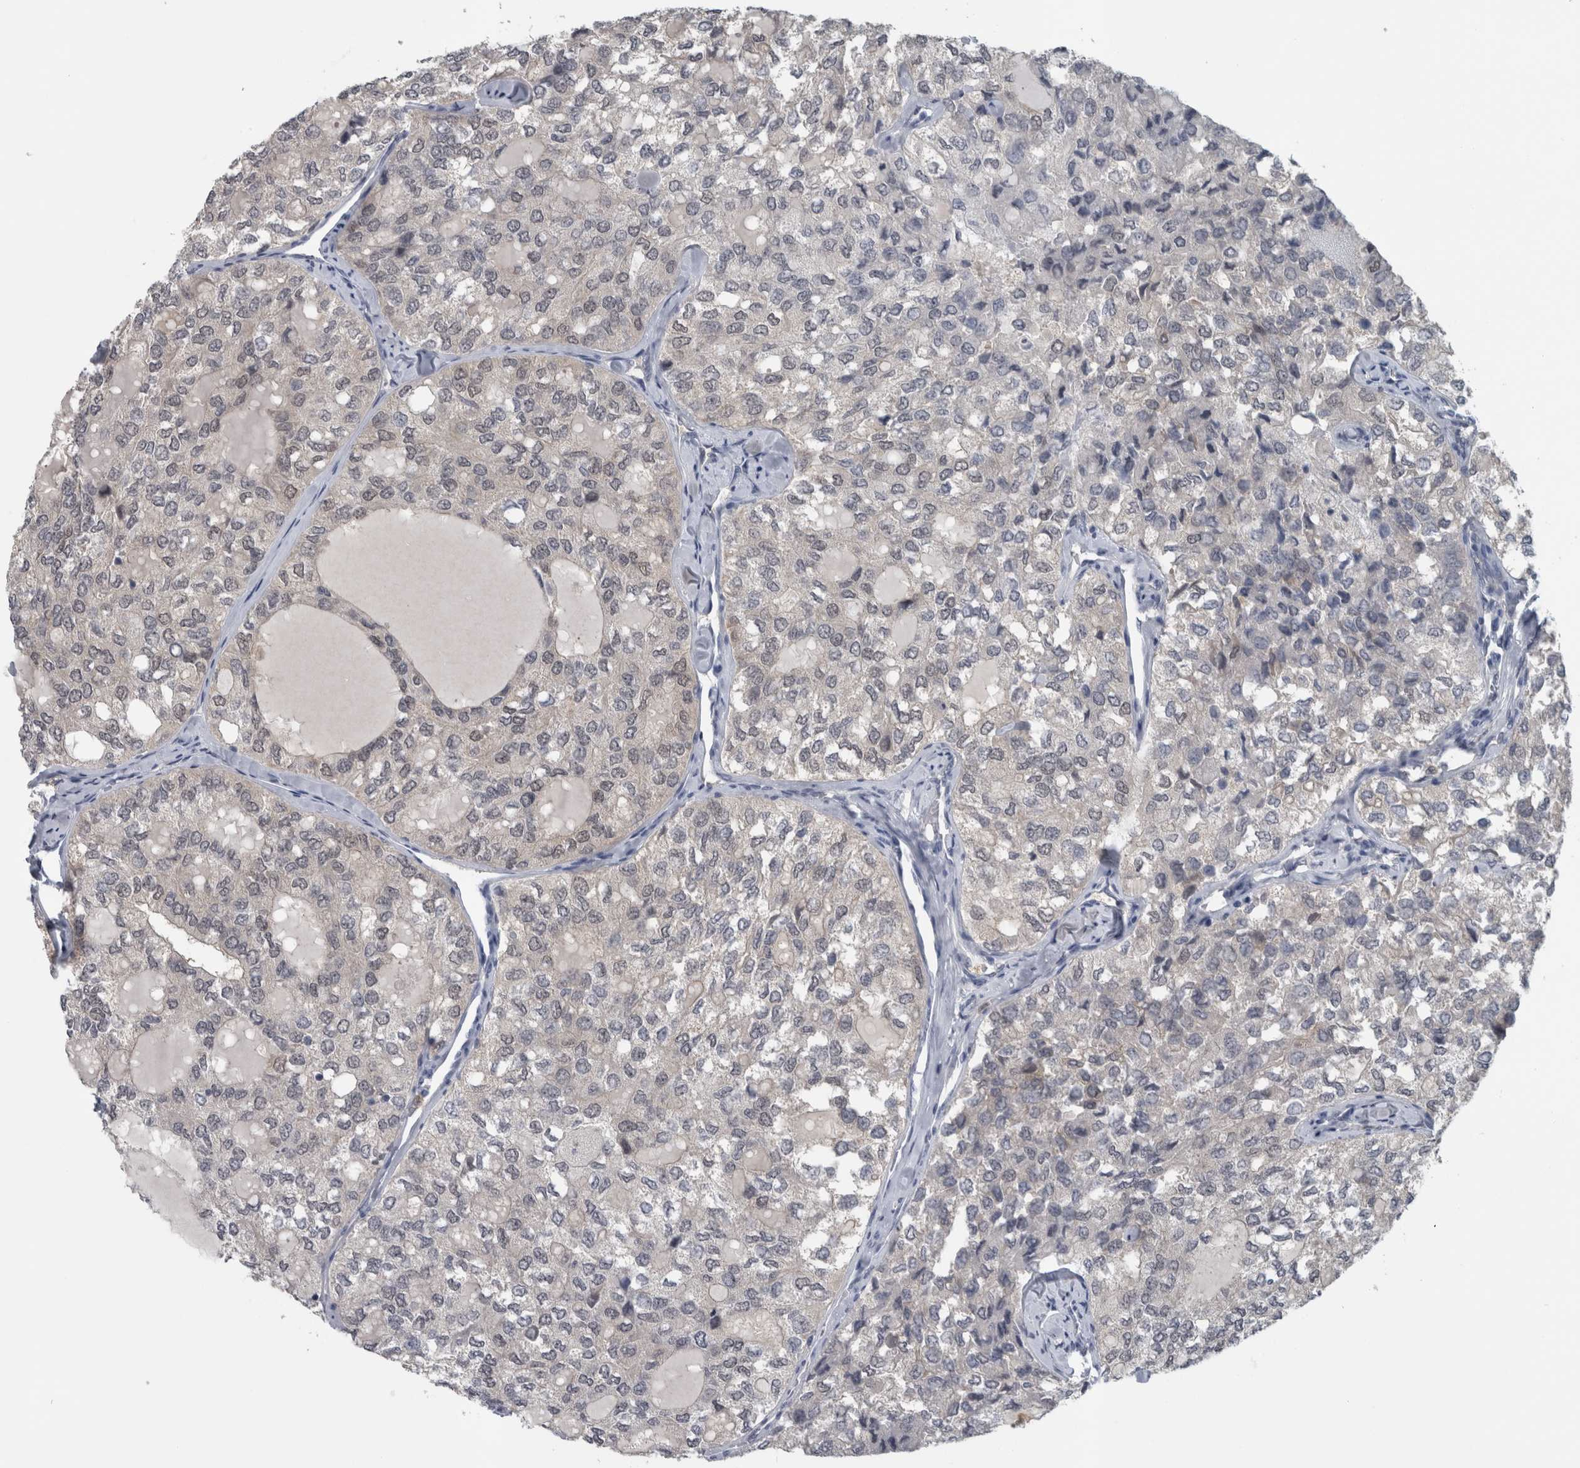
{"staining": {"intensity": "negative", "quantity": "none", "location": "none"}, "tissue": "thyroid cancer", "cell_type": "Tumor cells", "image_type": "cancer", "snomed": [{"axis": "morphology", "description": "Follicular adenoma carcinoma, NOS"}, {"axis": "topography", "description": "Thyroid gland"}], "caption": "A photomicrograph of thyroid cancer stained for a protein demonstrates no brown staining in tumor cells.", "gene": "NAPRT", "patient": {"sex": "male", "age": 75}}